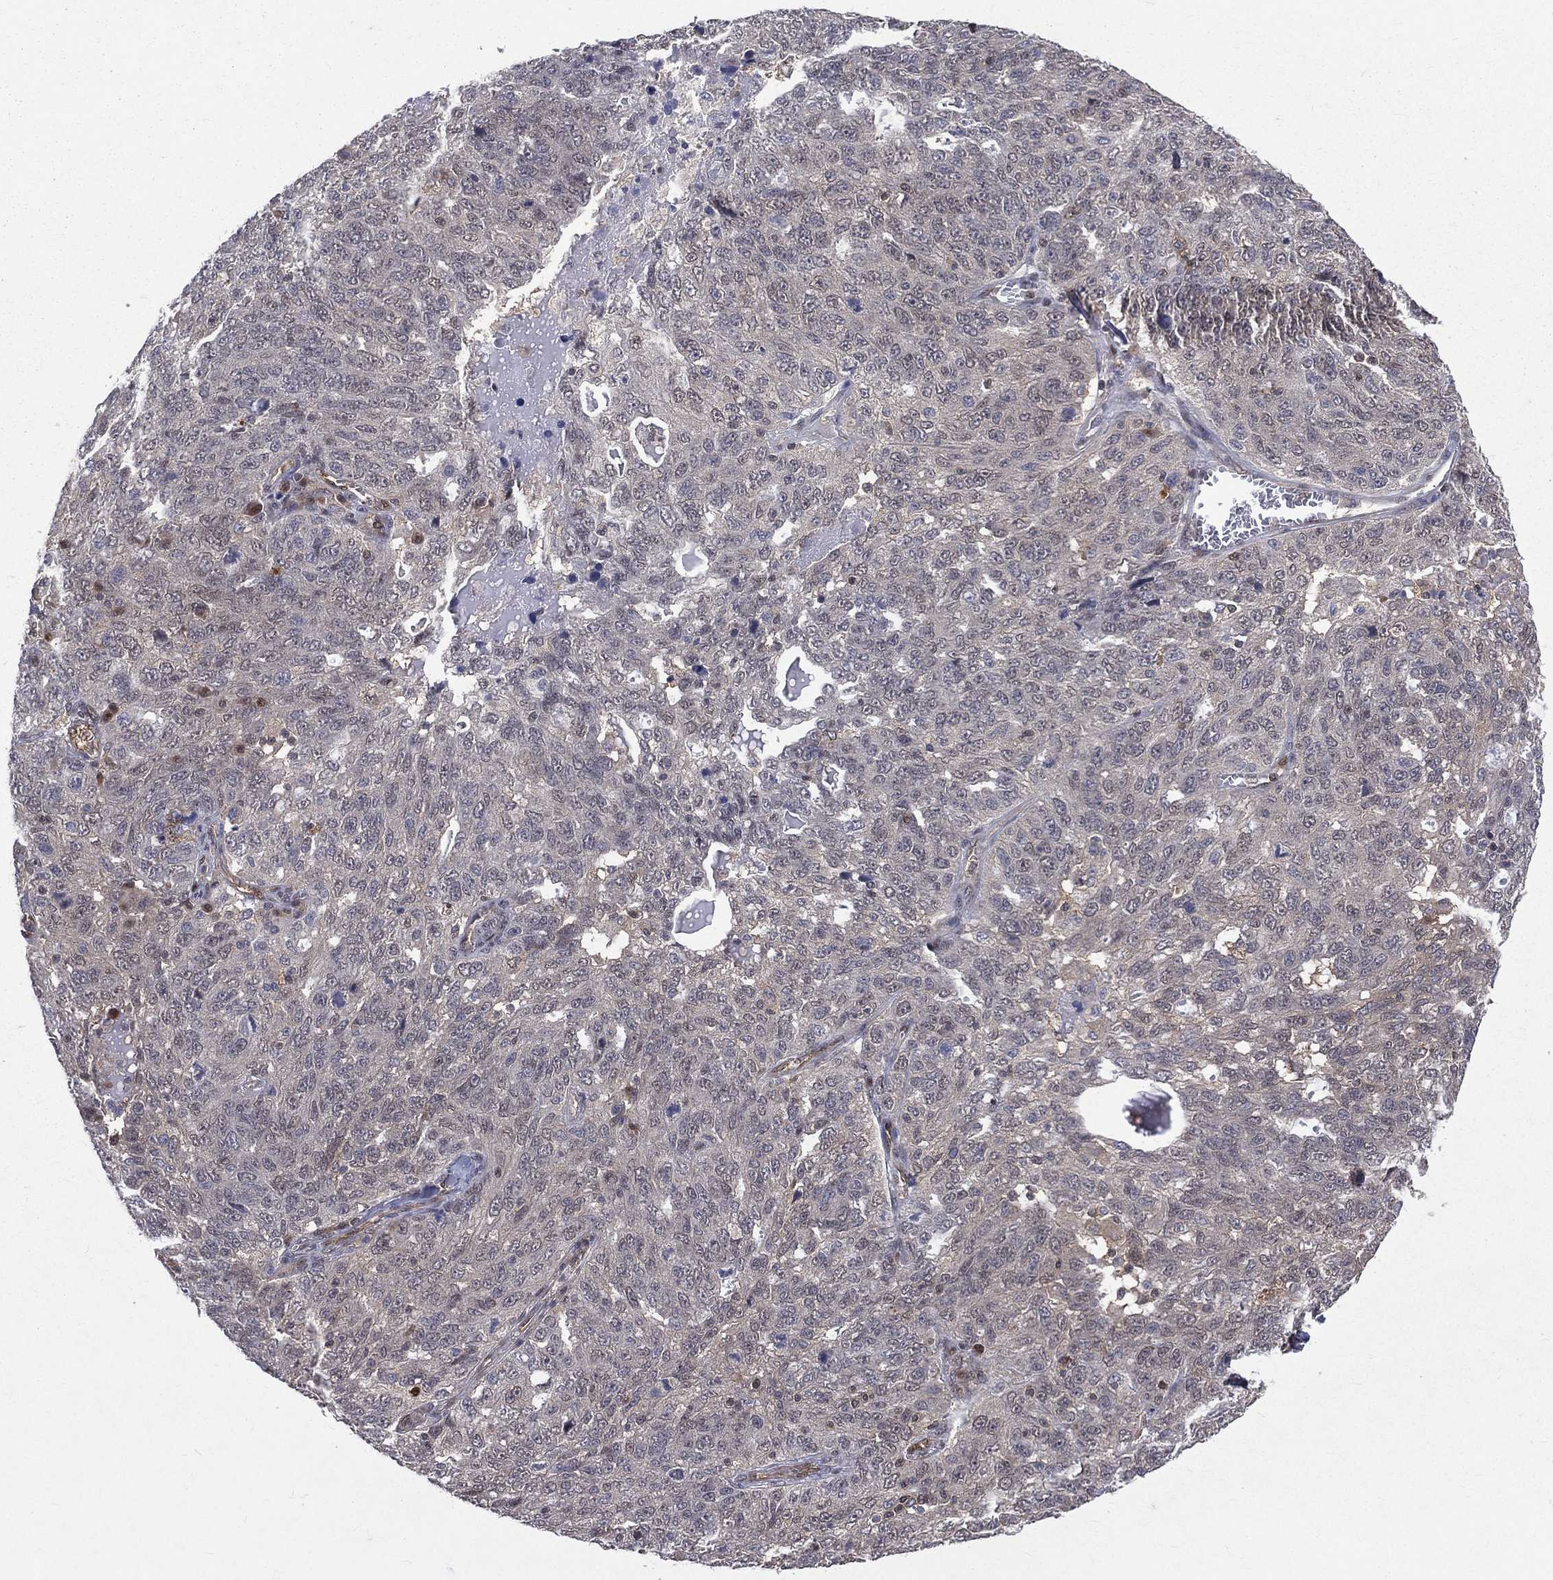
{"staining": {"intensity": "negative", "quantity": "none", "location": "none"}, "tissue": "ovarian cancer", "cell_type": "Tumor cells", "image_type": "cancer", "snomed": [{"axis": "morphology", "description": "Cystadenocarcinoma, serous, NOS"}, {"axis": "topography", "description": "Ovary"}], "caption": "Immunohistochemistry (IHC) photomicrograph of human serous cystadenocarcinoma (ovarian) stained for a protein (brown), which demonstrates no staining in tumor cells.", "gene": "GMPR2", "patient": {"sex": "female", "age": 71}}